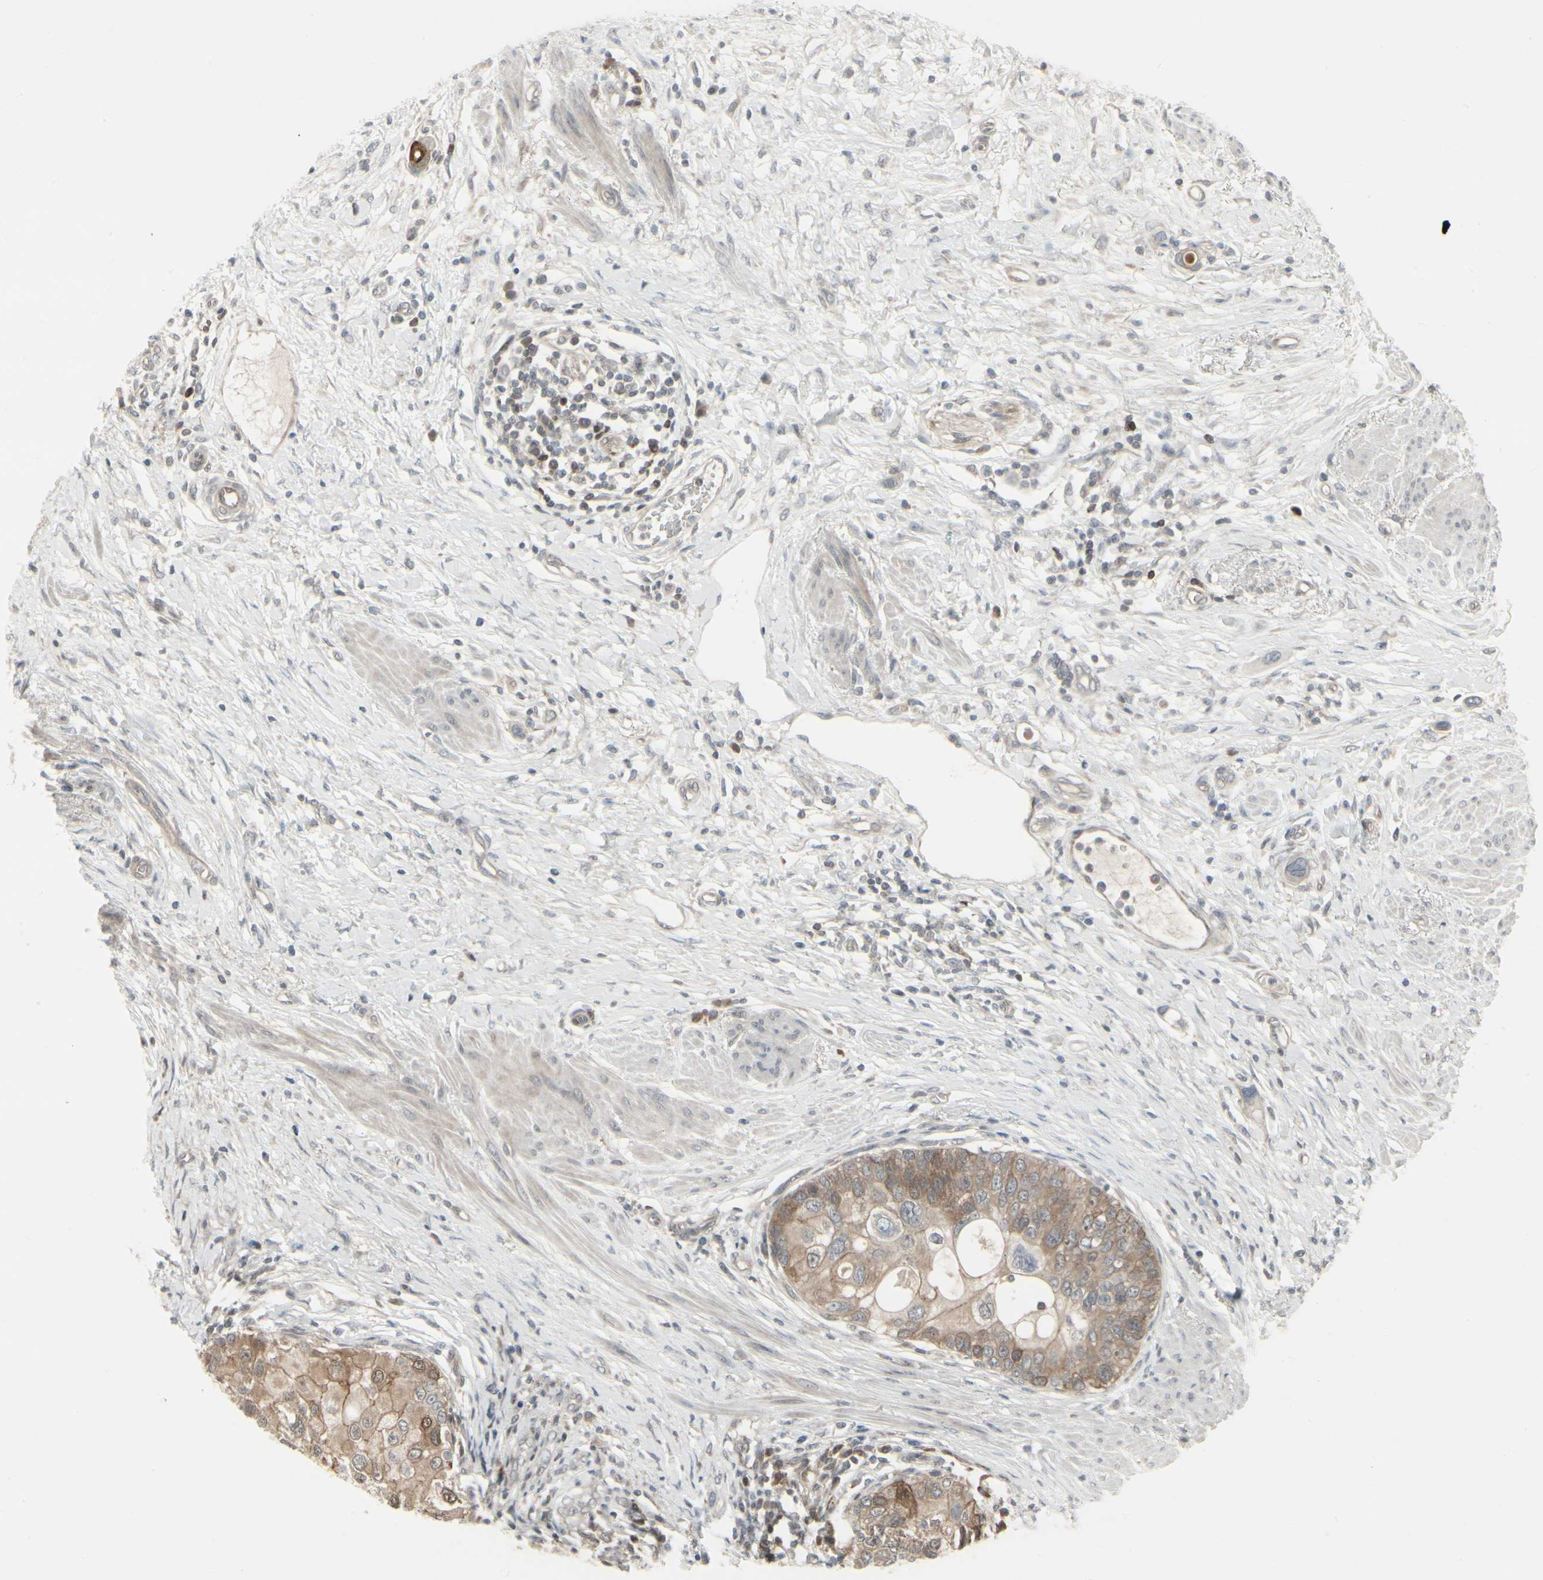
{"staining": {"intensity": "moderate", "quantity": ">75%", "location": "cytoplasmic/membranous"}, "tissue": "urothelial cancer", "cell_type": "Tumor cells", "image_type": "cancer", "snomed": [{"axis": "morphology", "description": "Urothelial carcinoma, High grade"}, {"axis": "topography", "description": "Urinary bladder"}], "caption": "Protein expression analysis of urothelial cancer demonstrates moderate cytoplasmic/membranous expression in about >75% of tumor cells. Nuclei are stained in blue.", "gene": "IGFBP6", "patient": {"sex": "female", "age": 56}}